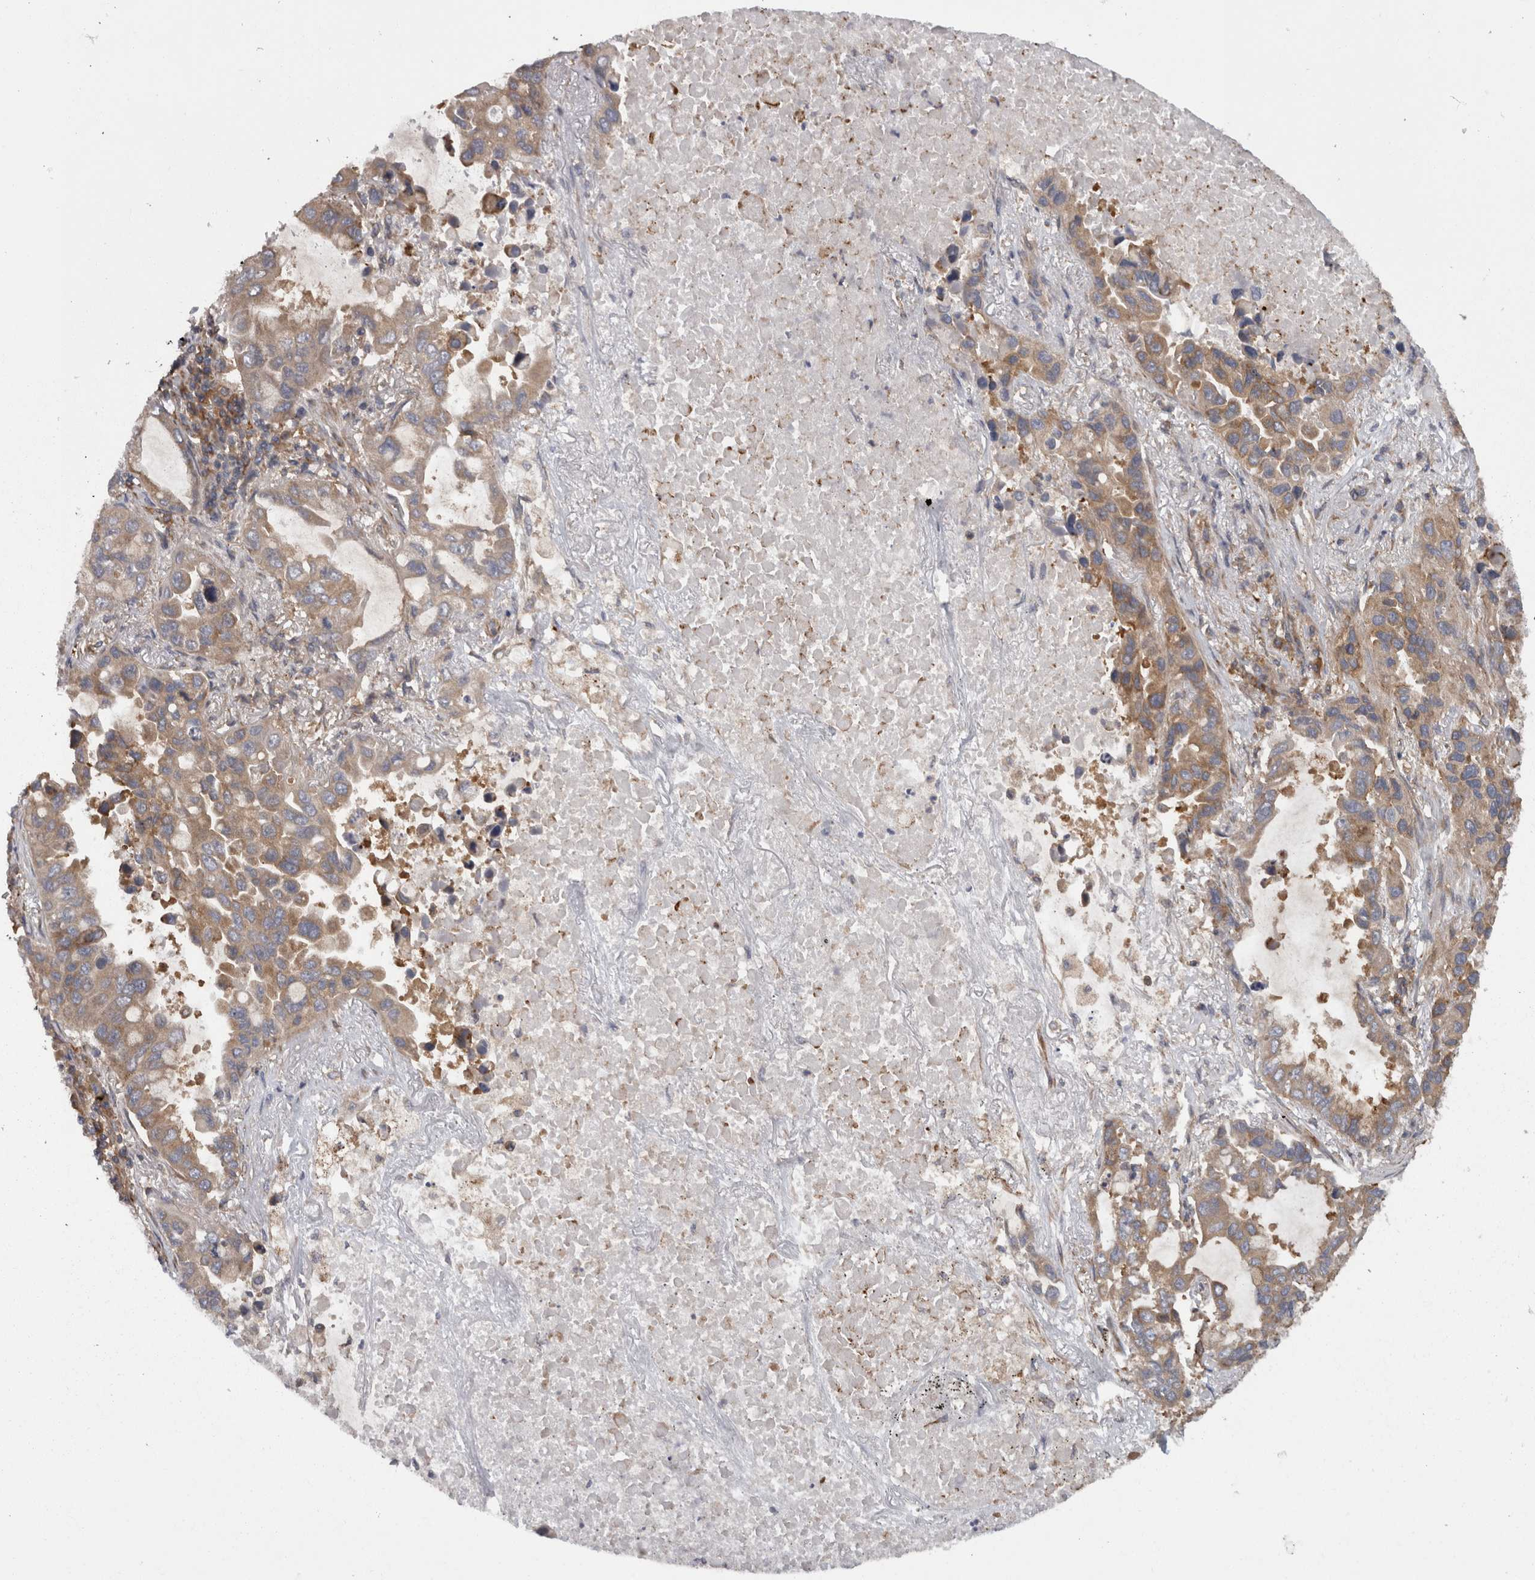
{"staining": {"intensity": "moderate", "quantity": ">75%", "location": "cytoplasmic/membranous"}, "tissue": "lung cancer", "cell_type": "Tumor cells", "image_type": "cancer", "snomed": [{"axis": "morphology", "description": "Adenocarcinoma, NOS"}, {"axis": "topography", "description": "Lung"}], "caption": "Protein expression analysis of adenocarcinoma (lung) exhibits moderate cytoplasmic/membranous expression in approximately >75% of tumor cells. Immunohistochemistry (ihc) stains the protein of interest in brown and the nuclei are stained blue.", "gene": "SMCR8", "patient": {"sex": "male", "age": 64}}